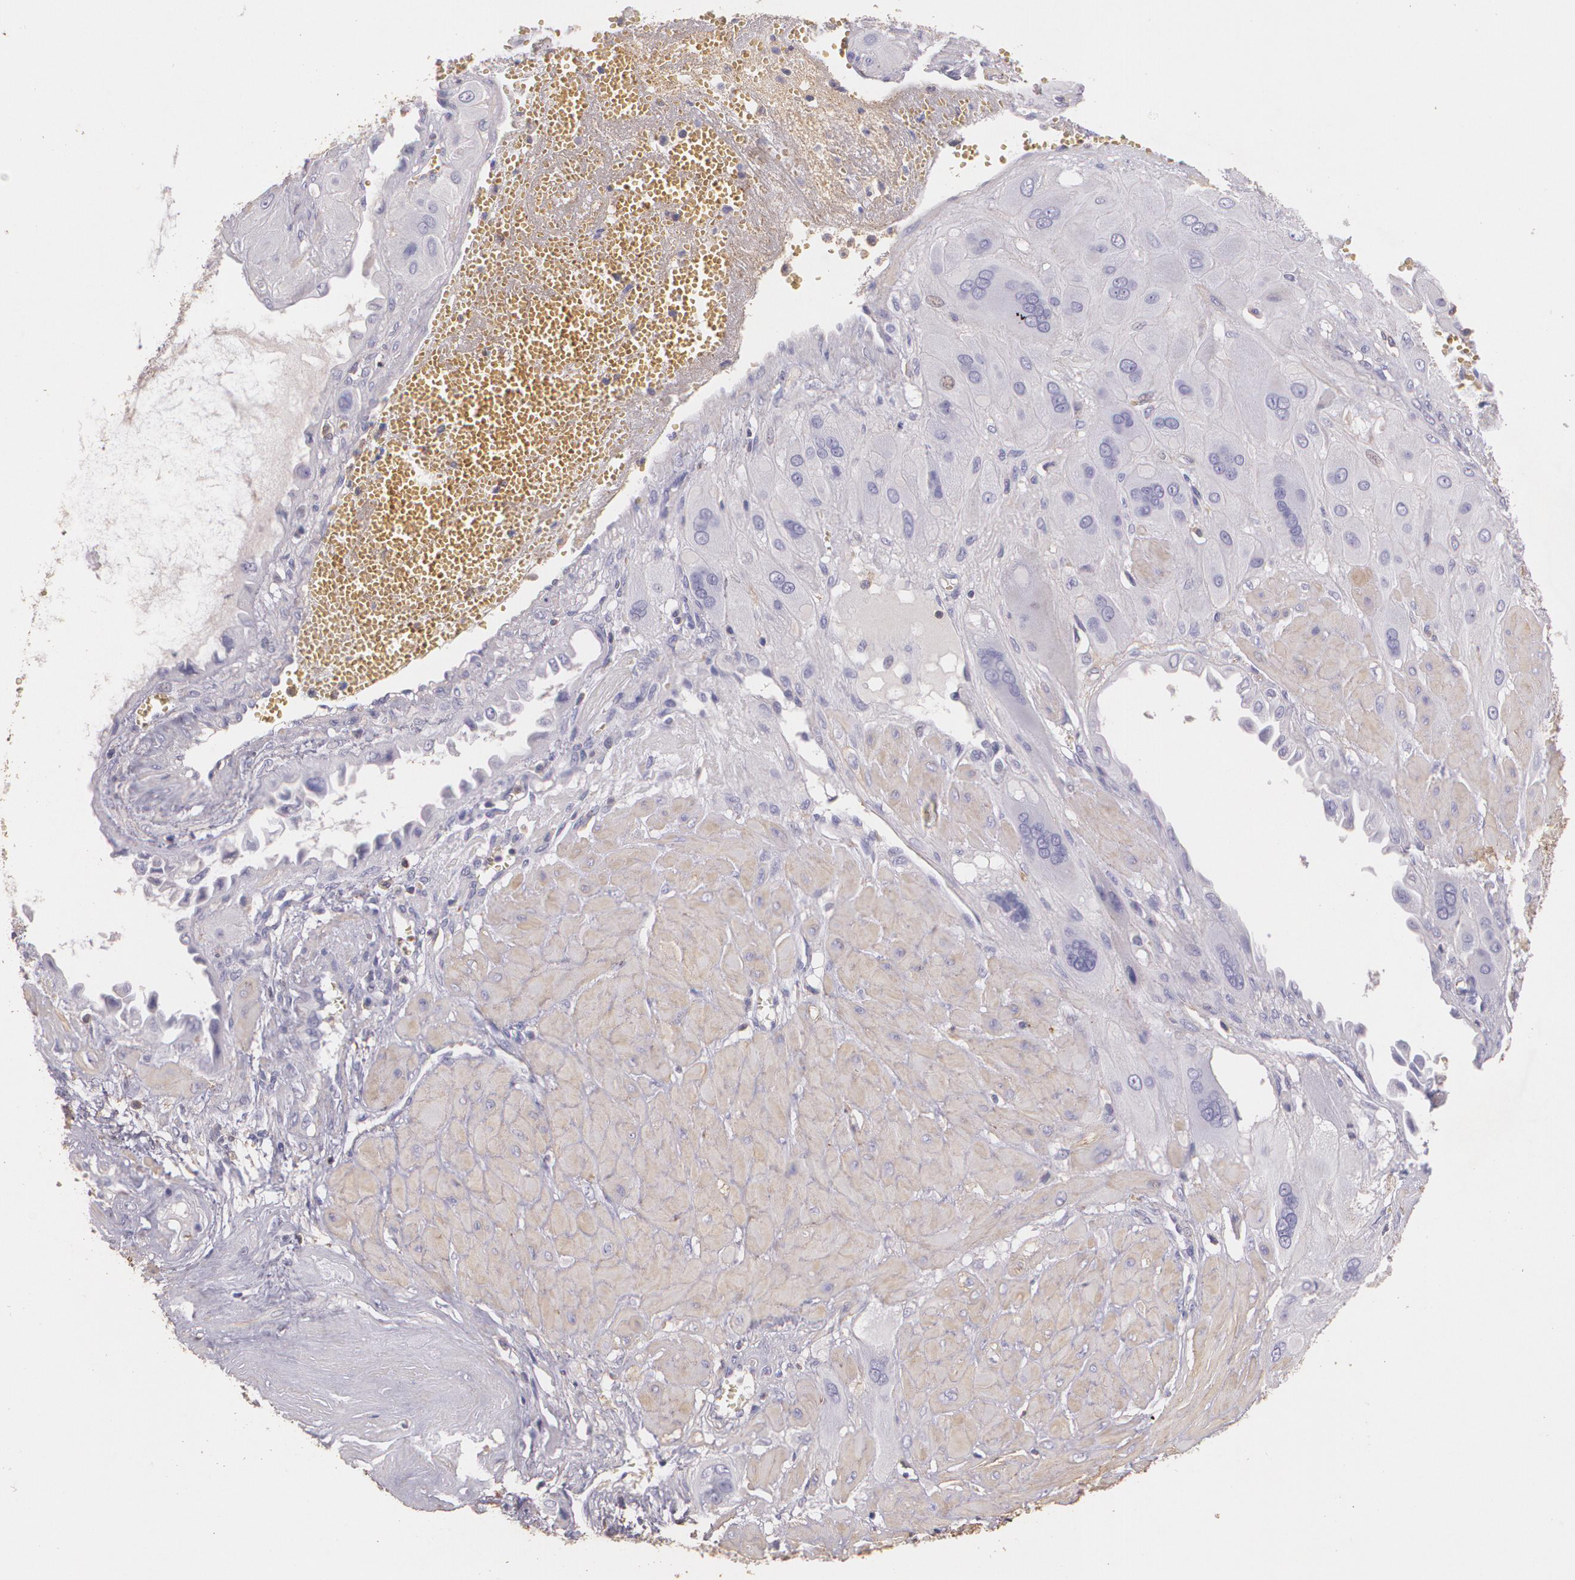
{"staining": {"intensity": "negative", "quantity": "none", "location": "none"}, "tissue": "cervical cancer", "cell_type": "Tumor cells", "image_type": "cancer", "snomed": [{"axis": "morphology", "description": "Squamous cell carcinoma, NOS"}, {"axis": "topography", "description": "Cervix"}], "caption": "Immunohistochemistry (IHC) histopathology image of neoplastic tissue: human cervical cancer (squamous cell carcinoma) stained with DAB exhibits no significant protein positivity in tumor cells.", "gene": "TGFBR1", "patient": {"sex": "female", "age": 64}}